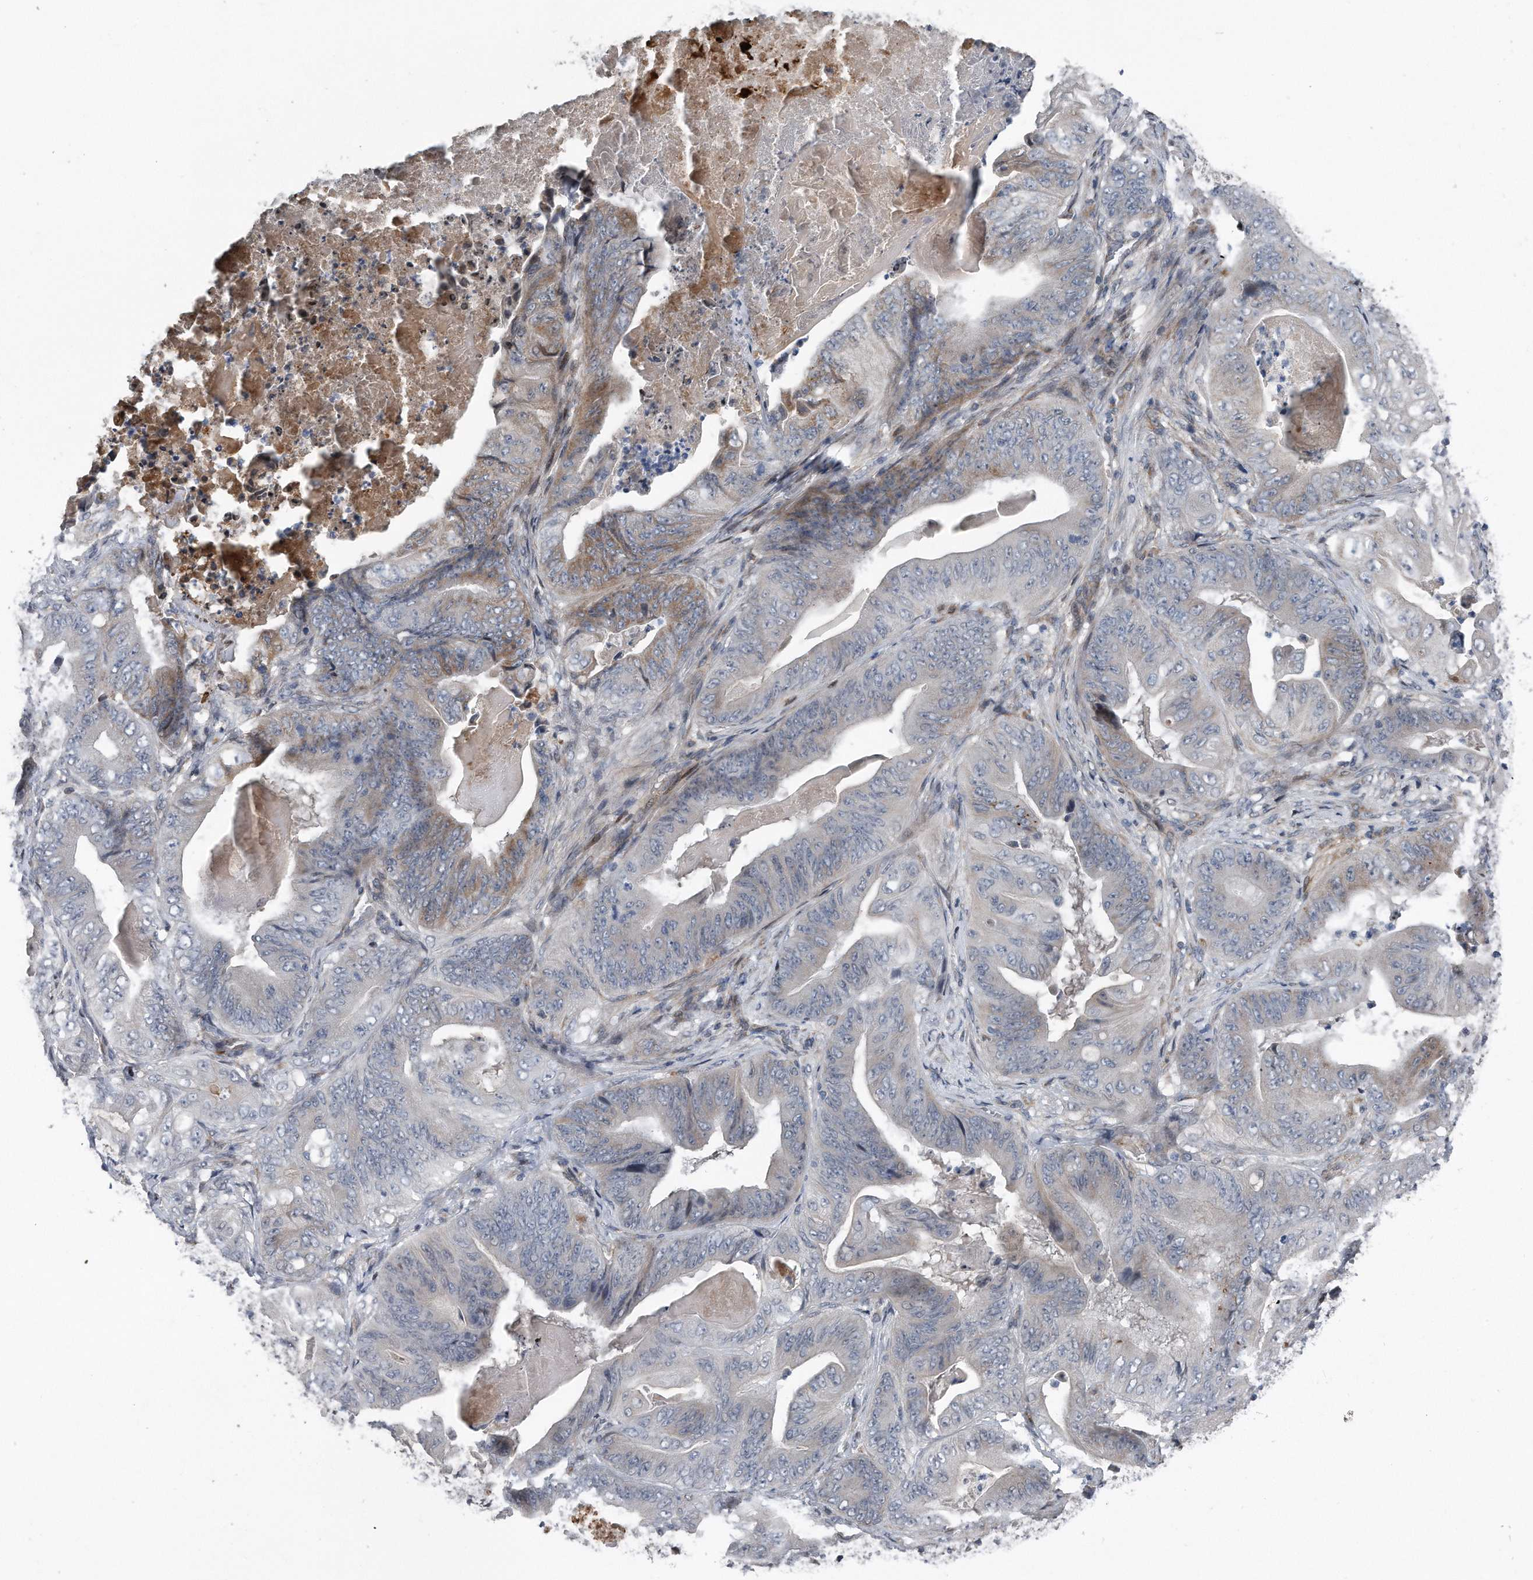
{"staining": {"intensity": "weak", "quantity": "<25%", "location": "cytoplasmic/membranous"}, "tissue": "stomach cancer", "cell_type": "Tumor cells", "image_type": "cancer", "snomed": [{"axis": "morphology", "description": "Adenocarcinoma, NOS"}, {"axis": "topography", "description": "Stomach"}], "caption": "Immunohistochemistry (IHC) of human stomach cancer displays no staining in tumor cells.", "gene": "DST", "patient": {"sex": "female", "age": 73}}